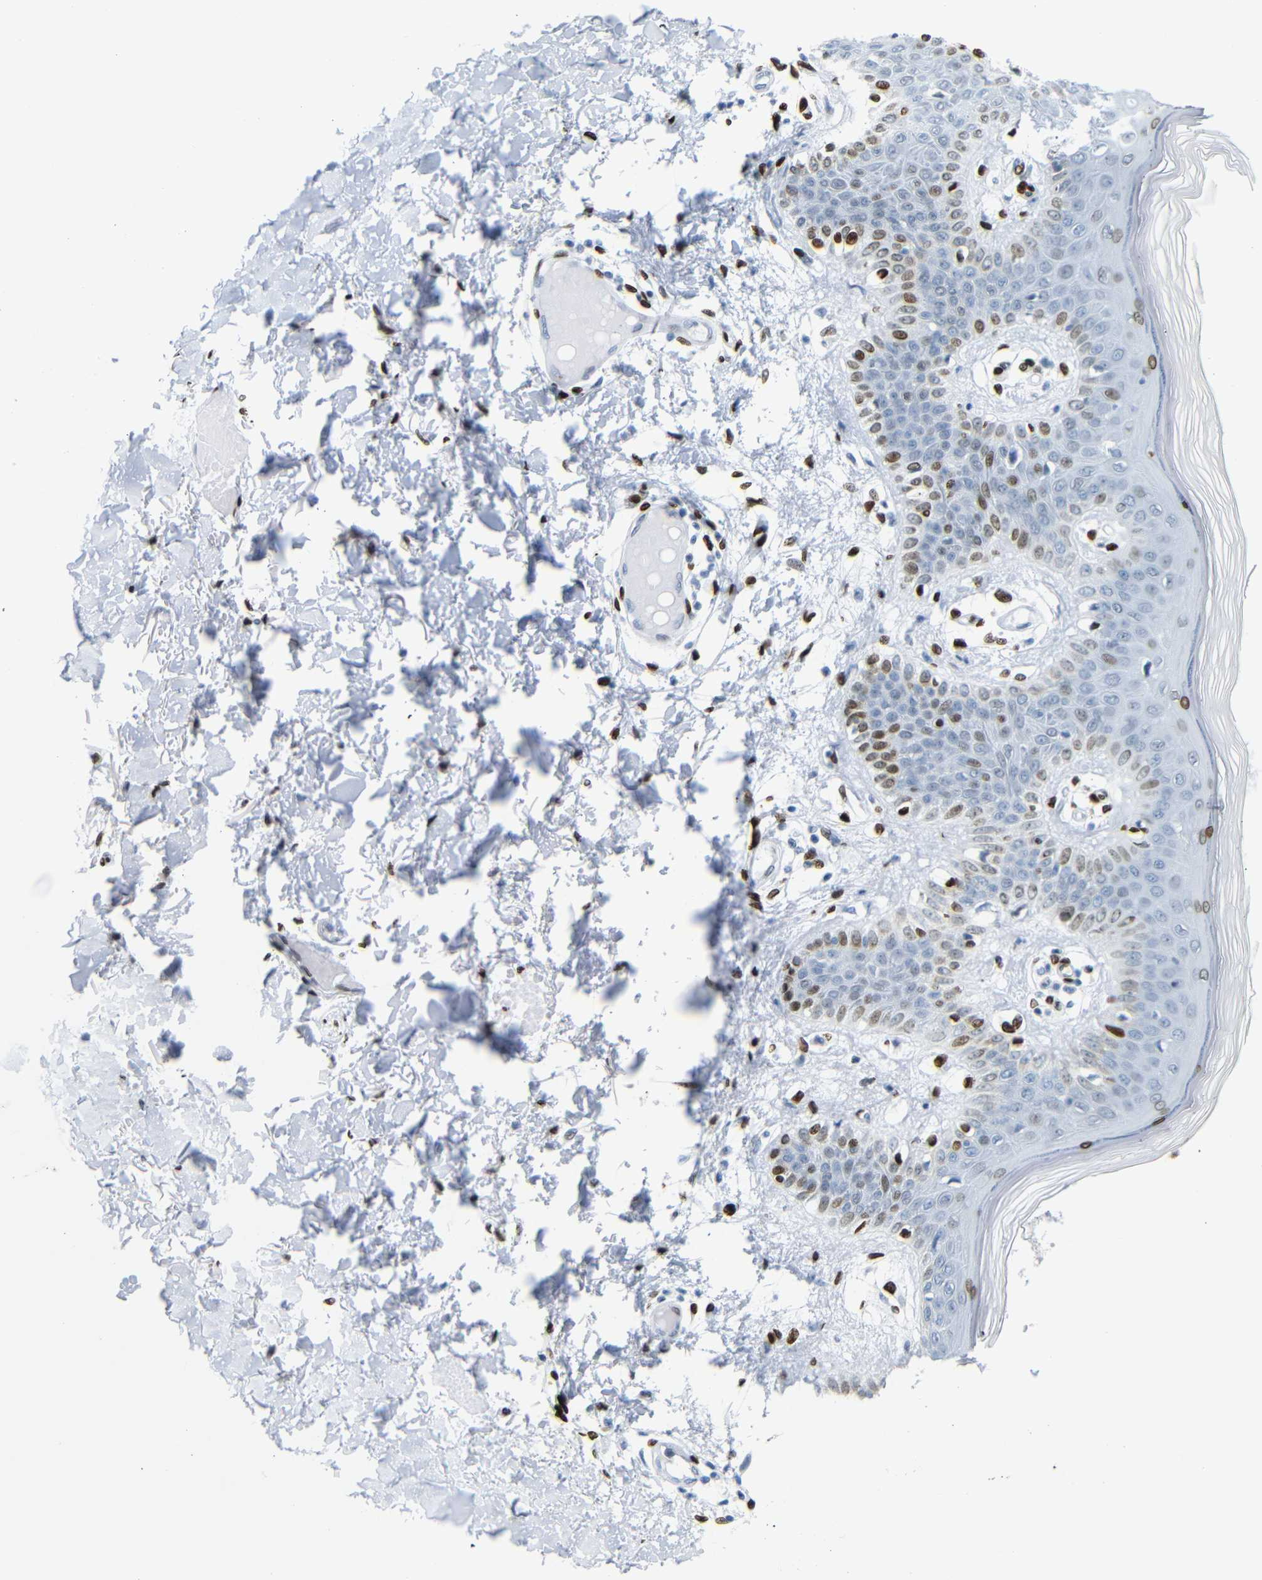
{"staining": {"intensity": "moderate", "quantity": ">75%", "location": "nuclear"}, "tissue": "skin", "cell_type": "Fibroblasts", "image_type": "normal", "snomed": [{"axis": "morphology", "description": "Normal tissue, NOS"}, {"axis": "topography", "description": "Skin"}], "caption": "Brown immunohistochemical staining in unremarkable skin shows moderate nuclear expression in about >75% of fibroblasts. The staining is performed using DAB brown chromogen to label protein expression. The nuclei are counter-stained blue using hematoxylin.", "gene": "NPIPB15", "patient": {"sex": "male", "age": 53}}